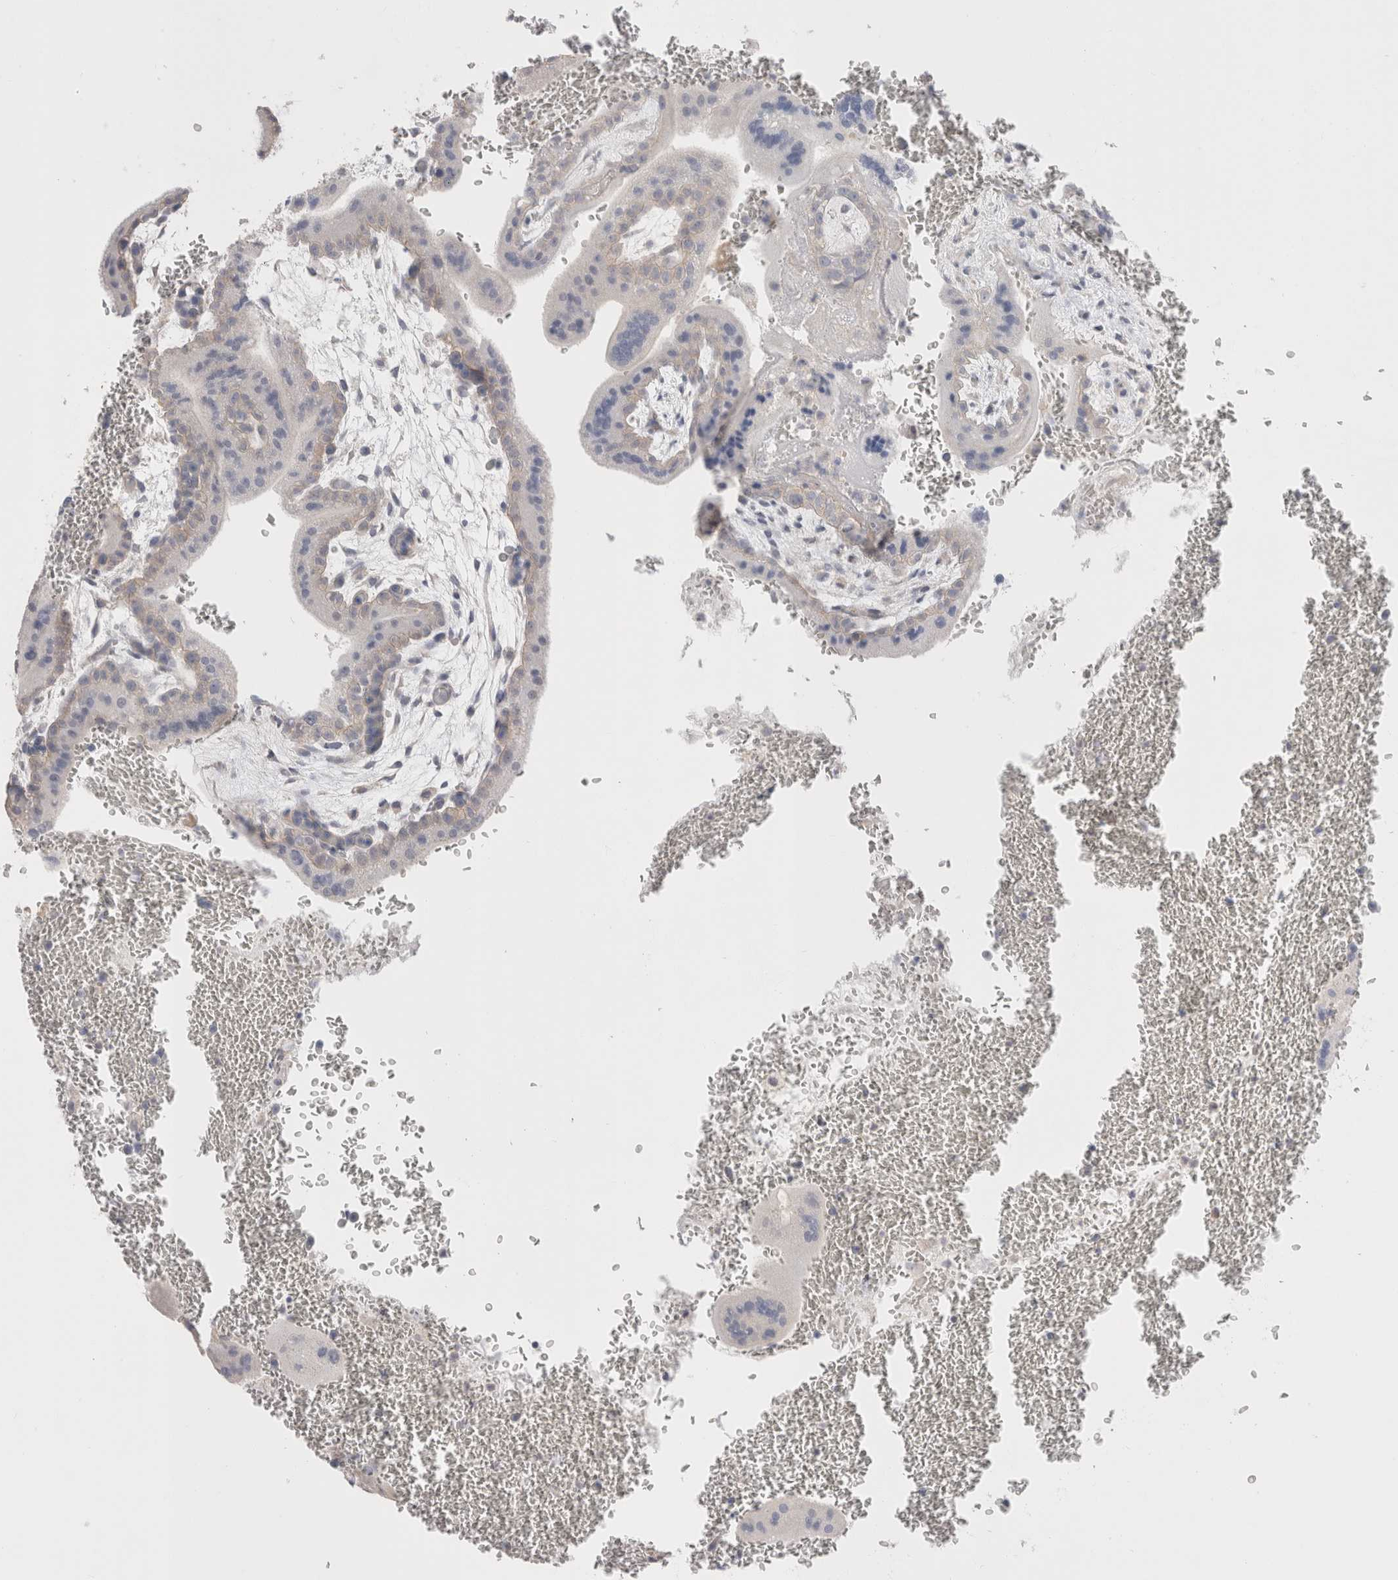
{"staining": {"intensity": "weak", "quantity": "<25%", "location": "cytoplasmic/membranous"}, "tissue": "placenta", "cell_type": "Trophoblastic cells", "image_type": "normal", "snomed": [{"axis": "morphology", "description": "Normal tissue, NOS"}, {"axis": "topography", "description": "Placenta"}], "caption": "An image of placenta stained for a protein displays no brown staining in trophoblastic cells.", "gene": "DMD", "patient": {"sex": "female", "age": 35}}